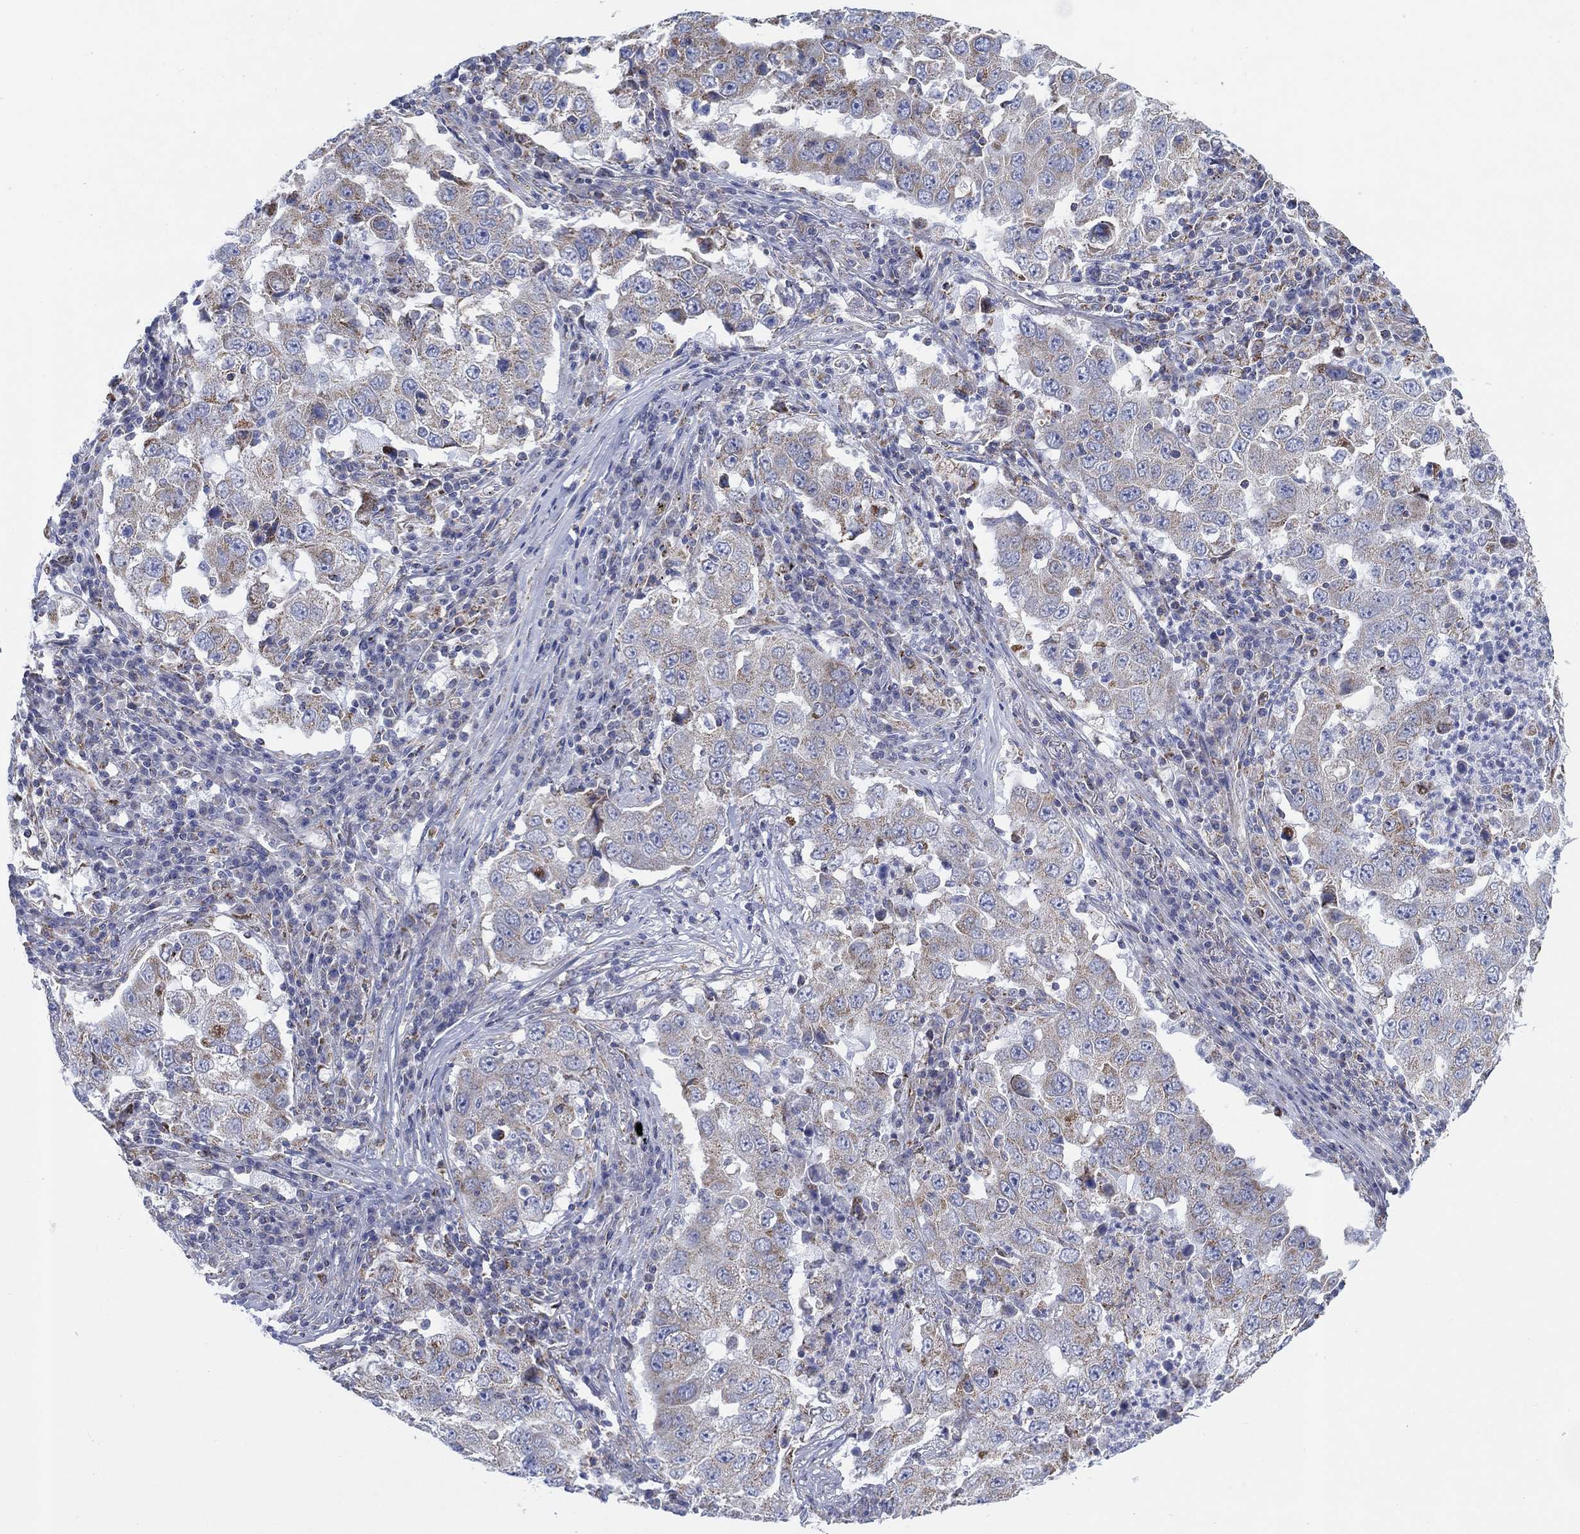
{"staining": {"intensity": "weak", "quantity": "<25%", "location": "cytoplasmic/membranous"}, "tissue": "lung cancer", "cell_type": "Tumor cells", "image_type": "cancer", "snomed": [{"axis": "morphology", "description": "Adenocarcinoma, NOS"}, {"axis": "topography", "description": "Lung"}], "caption": "Immunohistochemical staining of adenocarcinoma (lung) shows no significant staining in tumor cells.", "gene": "INA", "patient": {"sex": "male", "age": 73}}